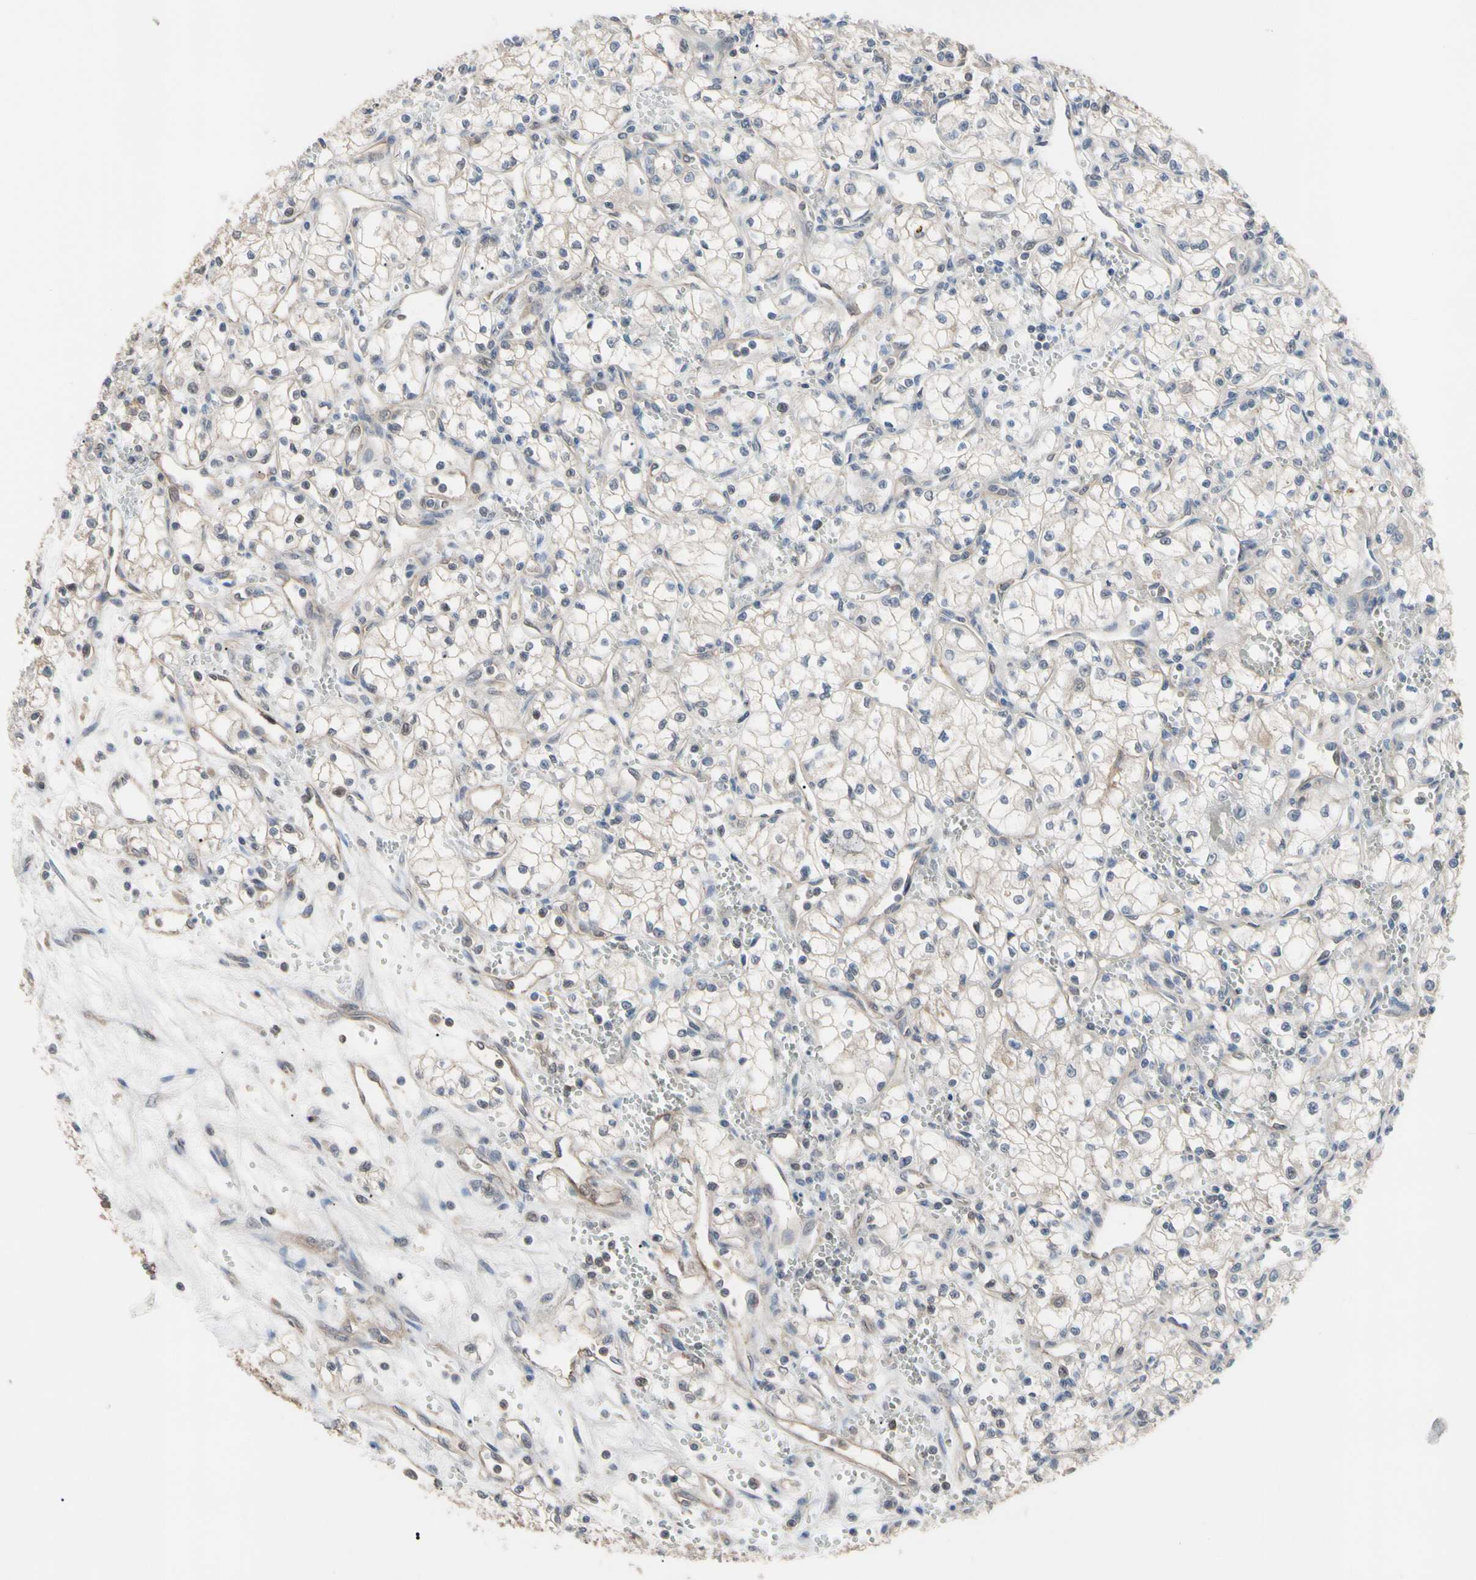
{"staining": {"intensity": "weak", "quantity": "<25%", "location": "cytoplasmic/membranous"}, "tissue": "renal cancer", "cell_type": "Tumor cells", "image_type": "cancer", "snomed": [{"axis": "morphology", "description": "Normal tissue, NOS"}, {"axis": "morphology", "description": "Adenocarcinoma, NOS"}, {"axis": "topography", "description": "Kidney"}], "caption": "DAB immunohistochemical staining of human adenocarcinoma (renal) exhibits no significant expression in tumor cells.", "gene": "DPP8", "patient": {"sex": "male", "age": 59}}